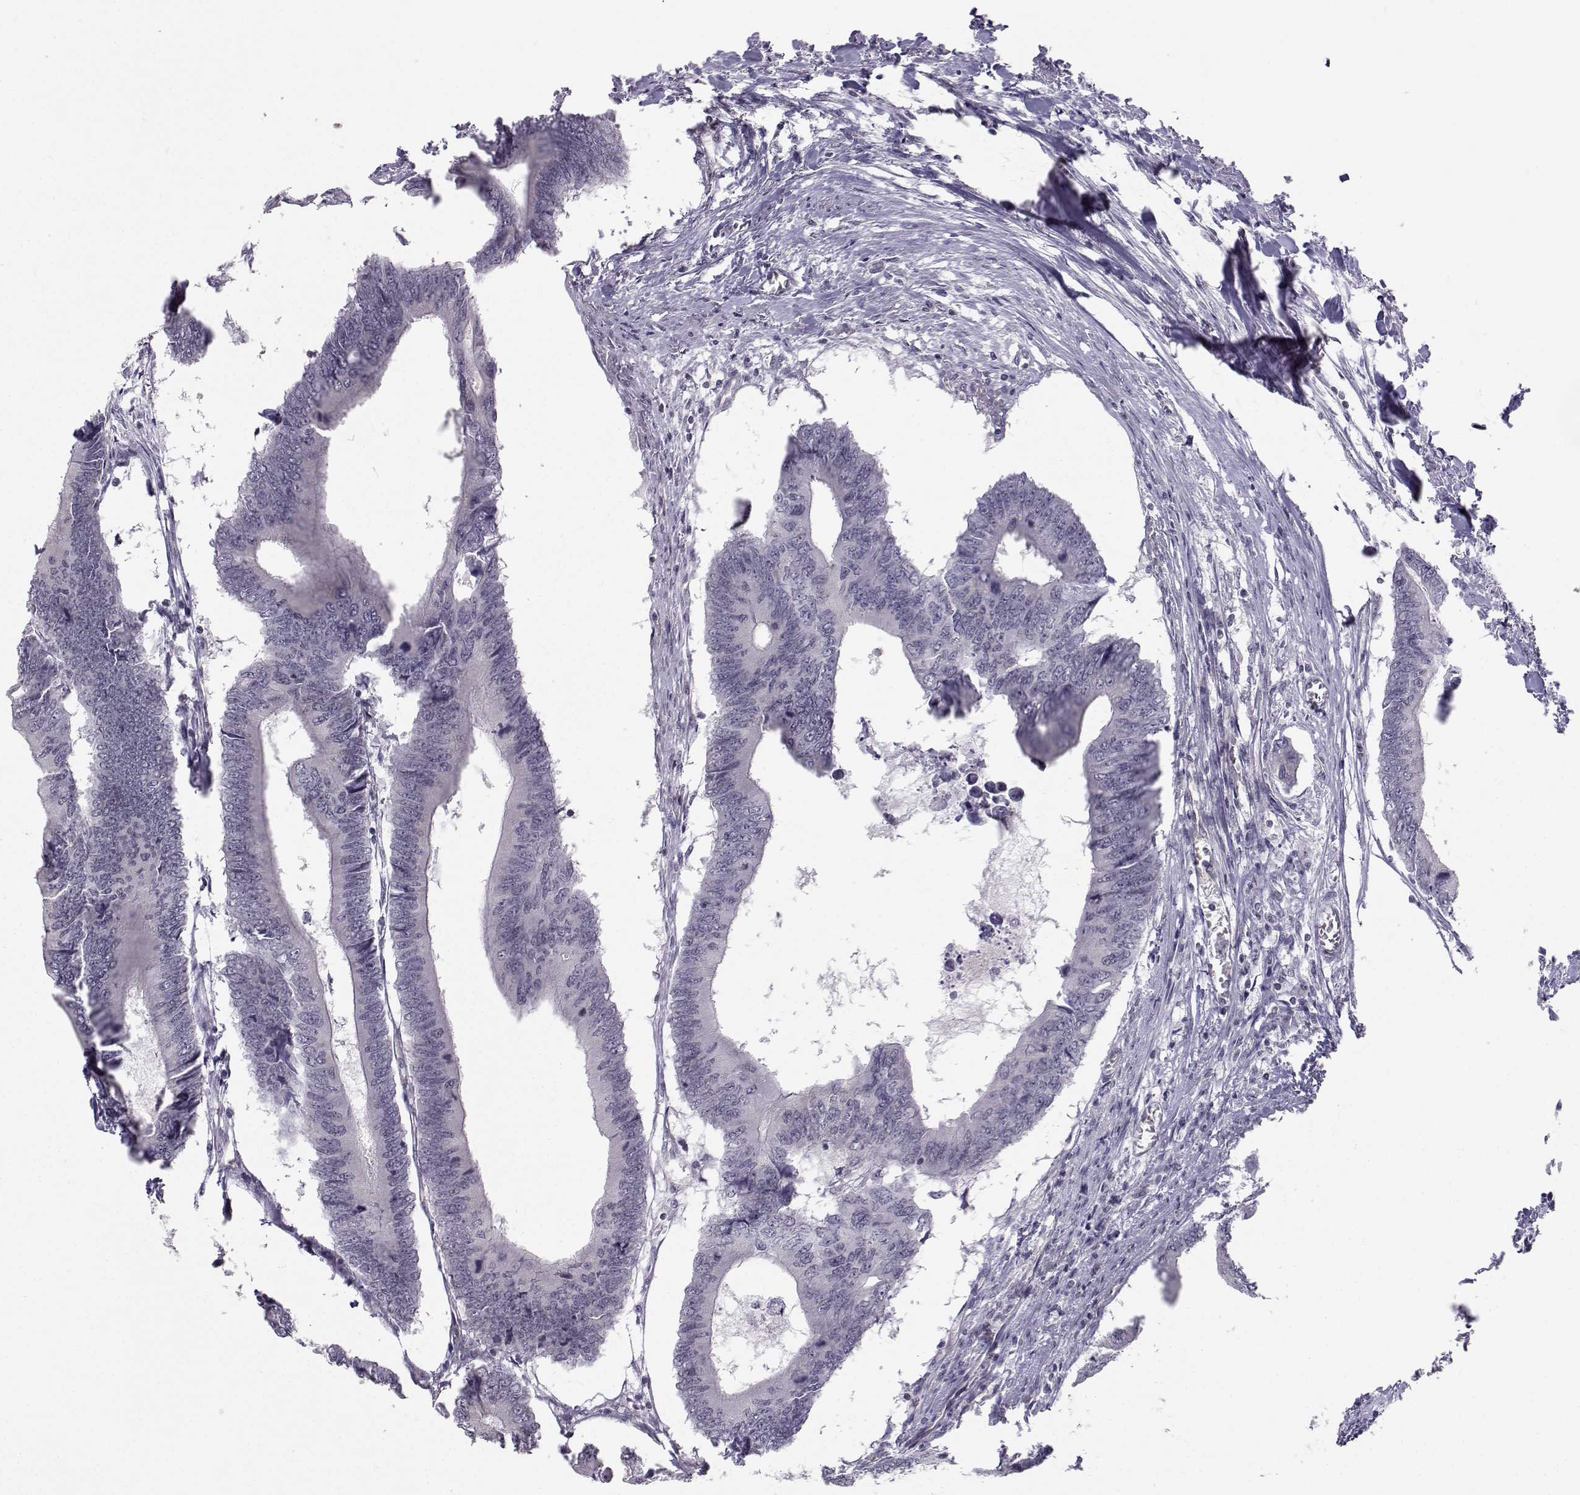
{"staining": {"intensity": "negative", "quantity": "none", "location": "none"}, "tissue": "colorectal cancer", "cell_type": "Tumor cells", "image_type": "cancer", "snomed": [{"axis": "morphology", "description": "Adenocarcinoma, NOS"}, {"axis": "topography", "description": "Colon"}], "caption": "DAB (3,3'-diaminobenzidine) immunohistochemical staining of colorectal adenocarcinoma demonstrates no significant staining in tumor cells.", "gene": "KIF13B", "patient": {"sex": "male", "age": 53}}